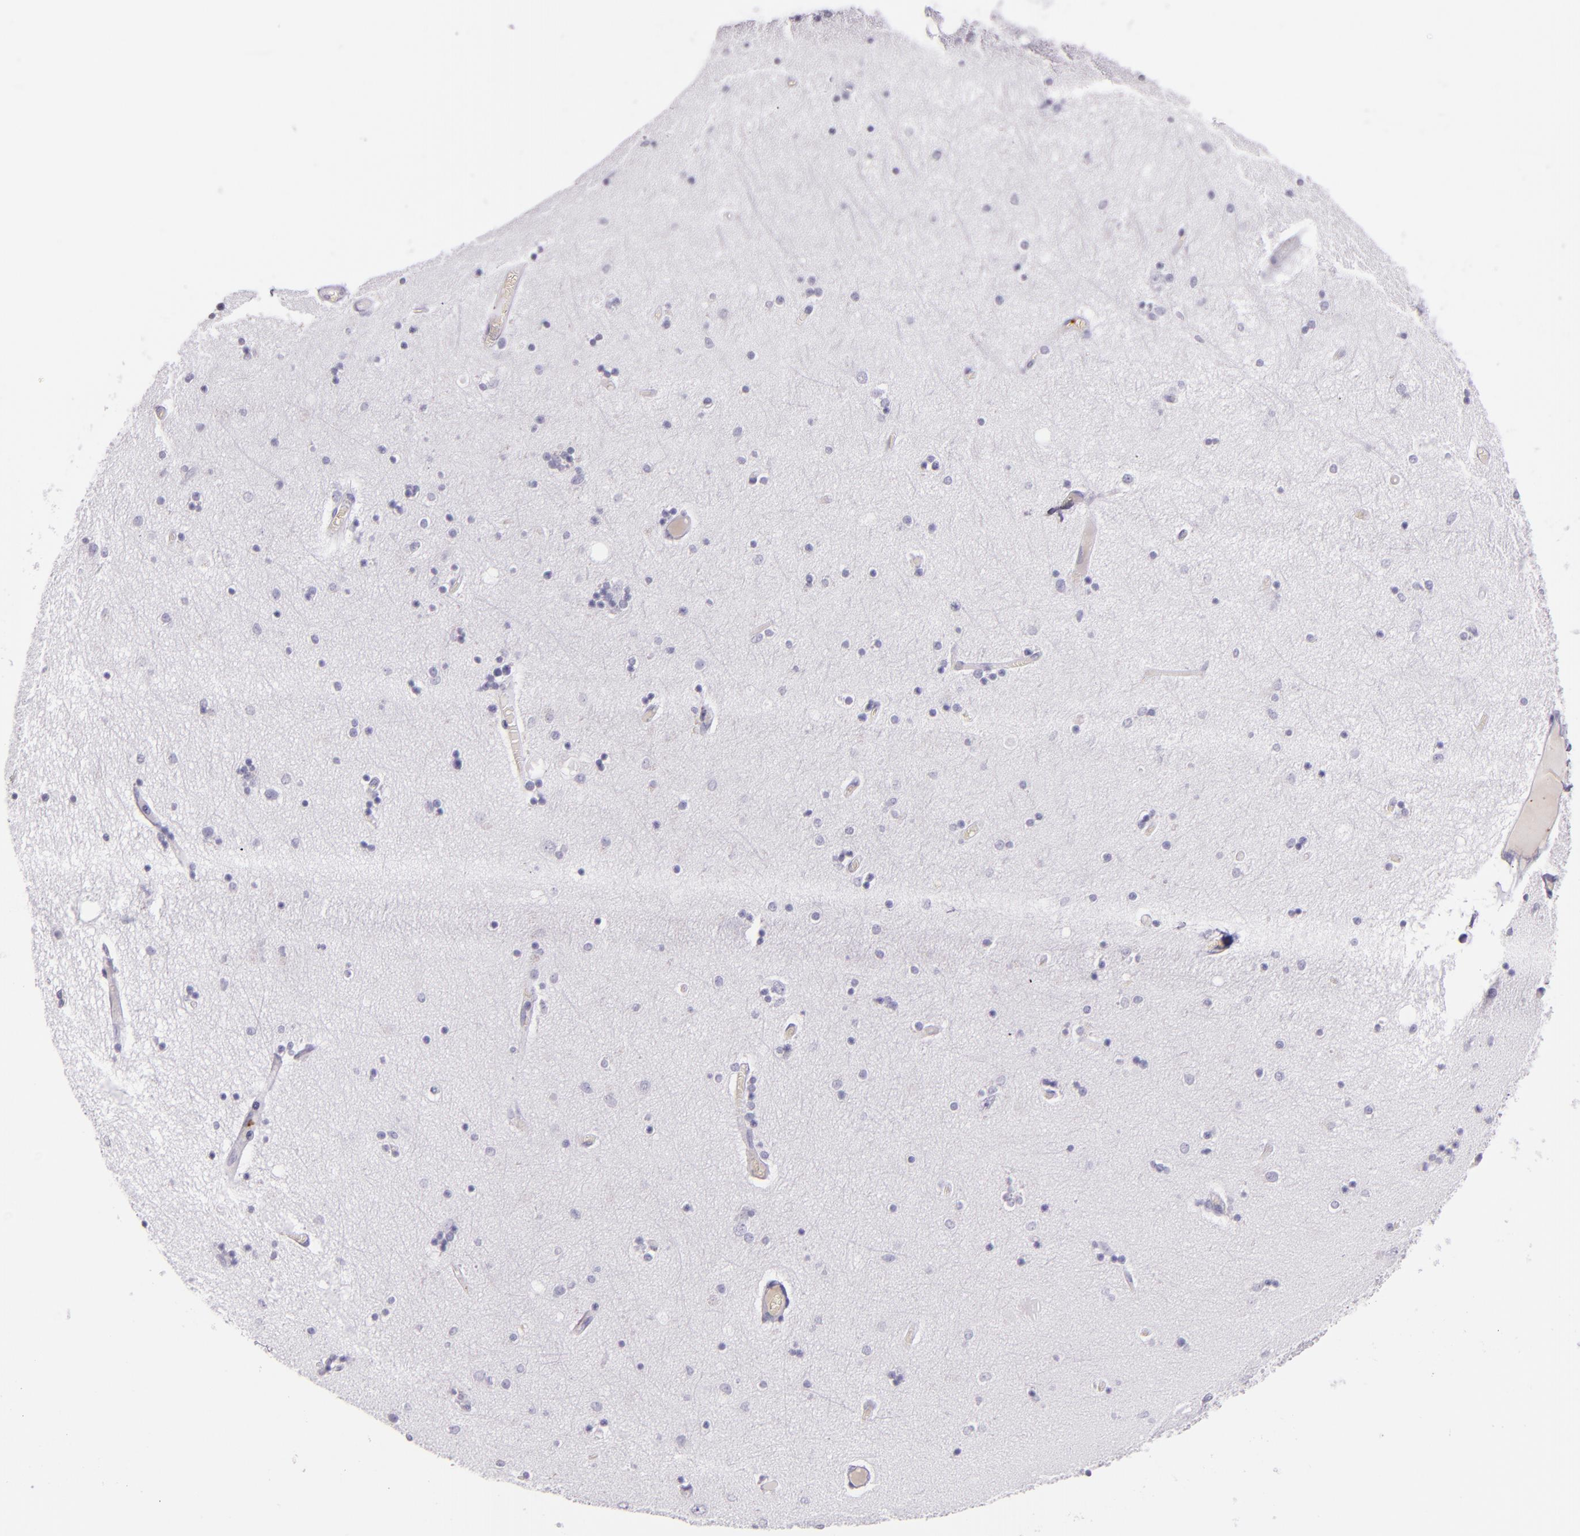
{"staining": {"intensity": "negative", "quantity": "none", "location": "none"}, "tissue": "hippocampus", "cell_type": "Glial cells", "image_type": "normal", "snomed": [{"axis": "morphology", "description": "Normal tissue, NOS"}, {"axis": "topography", "description": "Hippocampus"}], "caption": "Immunohistochemistry photomicrograph of normal human hippocampus stained for a protein (brown), which shows no staining in glial cells.", "gene": "SELP", "patient": {"sex": "female", "age": 54}}